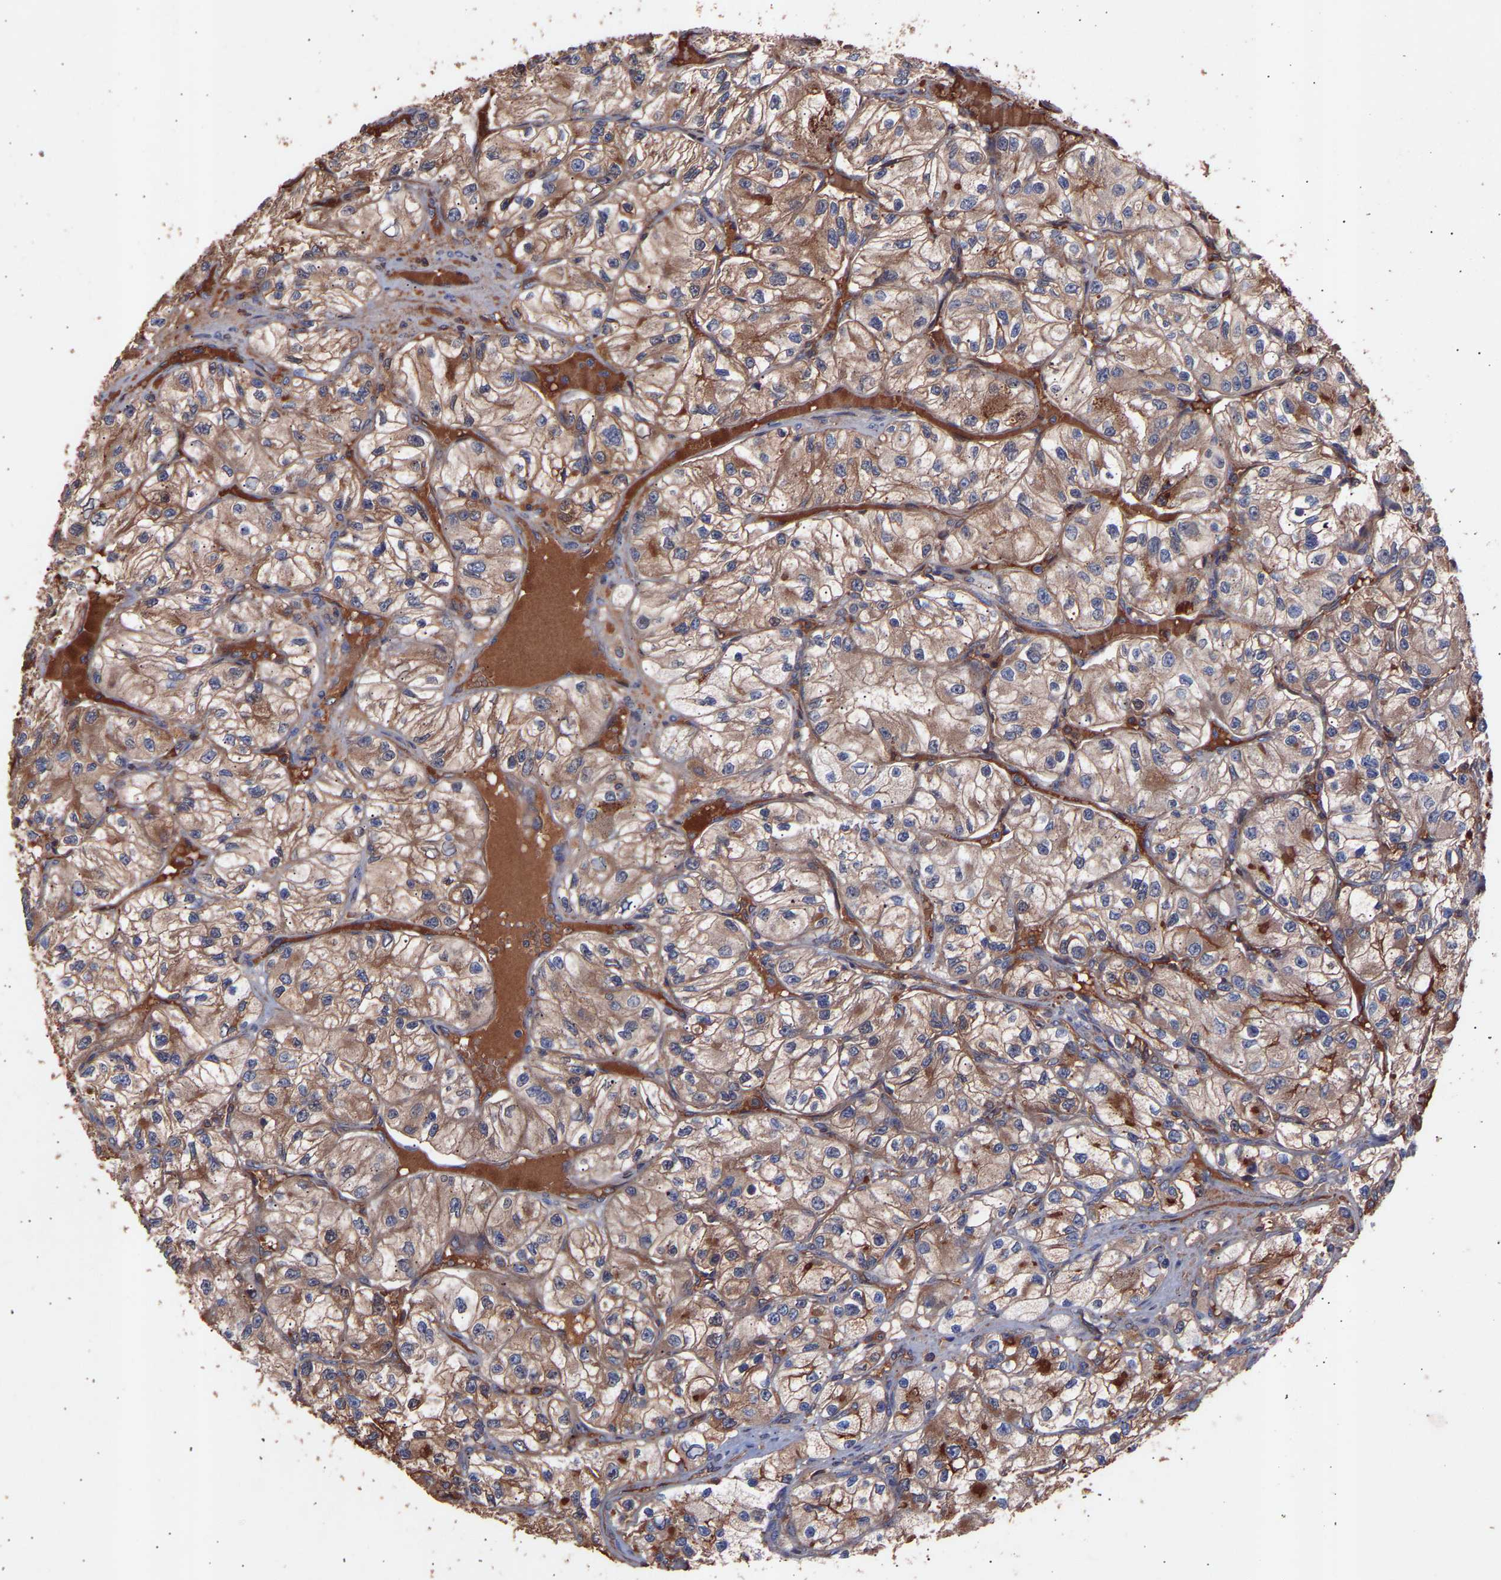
{"staining": {"intensity": "moderate", "quantity": ">75%", "location": "cytoplasmic/membranous"}, "tissue": "renal cancer", "cell_type": "Tumor cells", "image_type": "cancer", "snomed": [{"axis": "morphology", "description": "Adenocarcinoma, NOS"}, {"axis": "topography", "description": "Kidney"}], "caption": "The immunohistochemical stain labels moderate cytoplasmic/membranous staining in tumor cells of renal cancer tissue.", "gene": "TMEM268", "patient": {"sex": "female", "age": 57}}